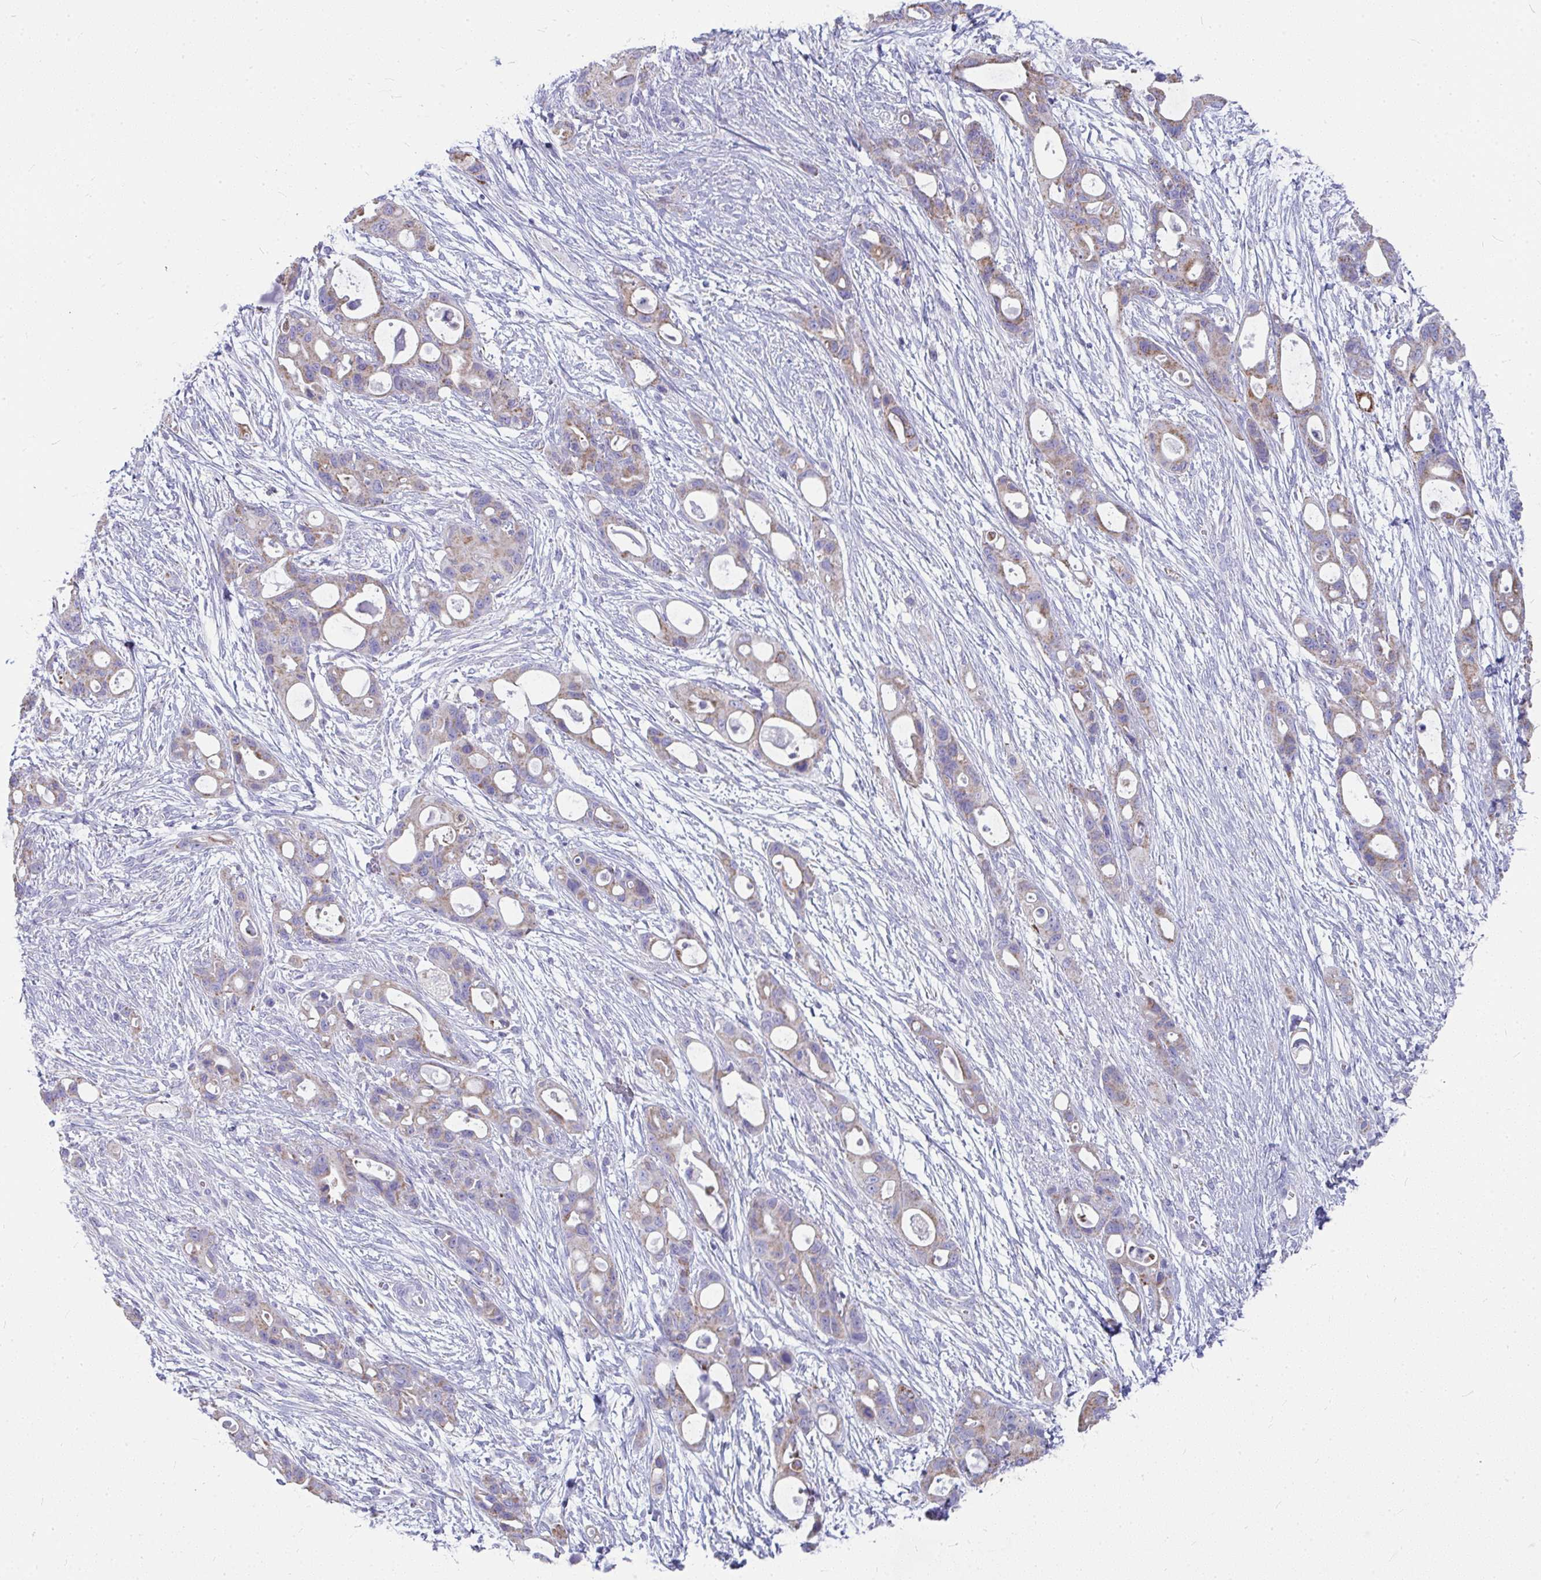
{"staining": {"intensity": "weak", "quantity": ">75%", "location": "cytoplasmic/membranous"}, "tissue": "ovarian cancer", "cell_type": "Tumor cells", "image_type": "cancer", "snomed": [{"axis": "morphology", "description": "Cystadenocarcinoma, mucinous, NOS"}, {"axis": "topography", "description": "Ovary"}], "caption": "Tumor cells display low levels of weak cytoplasmic/membranous staining in about >75% of cells in human ovarian mucinous cystadenocarcinoma. (IHC, brightfield microscopy, high magnification).", "gene": "SLC6A1", "patient": {"sex": "female", "age": 70}}